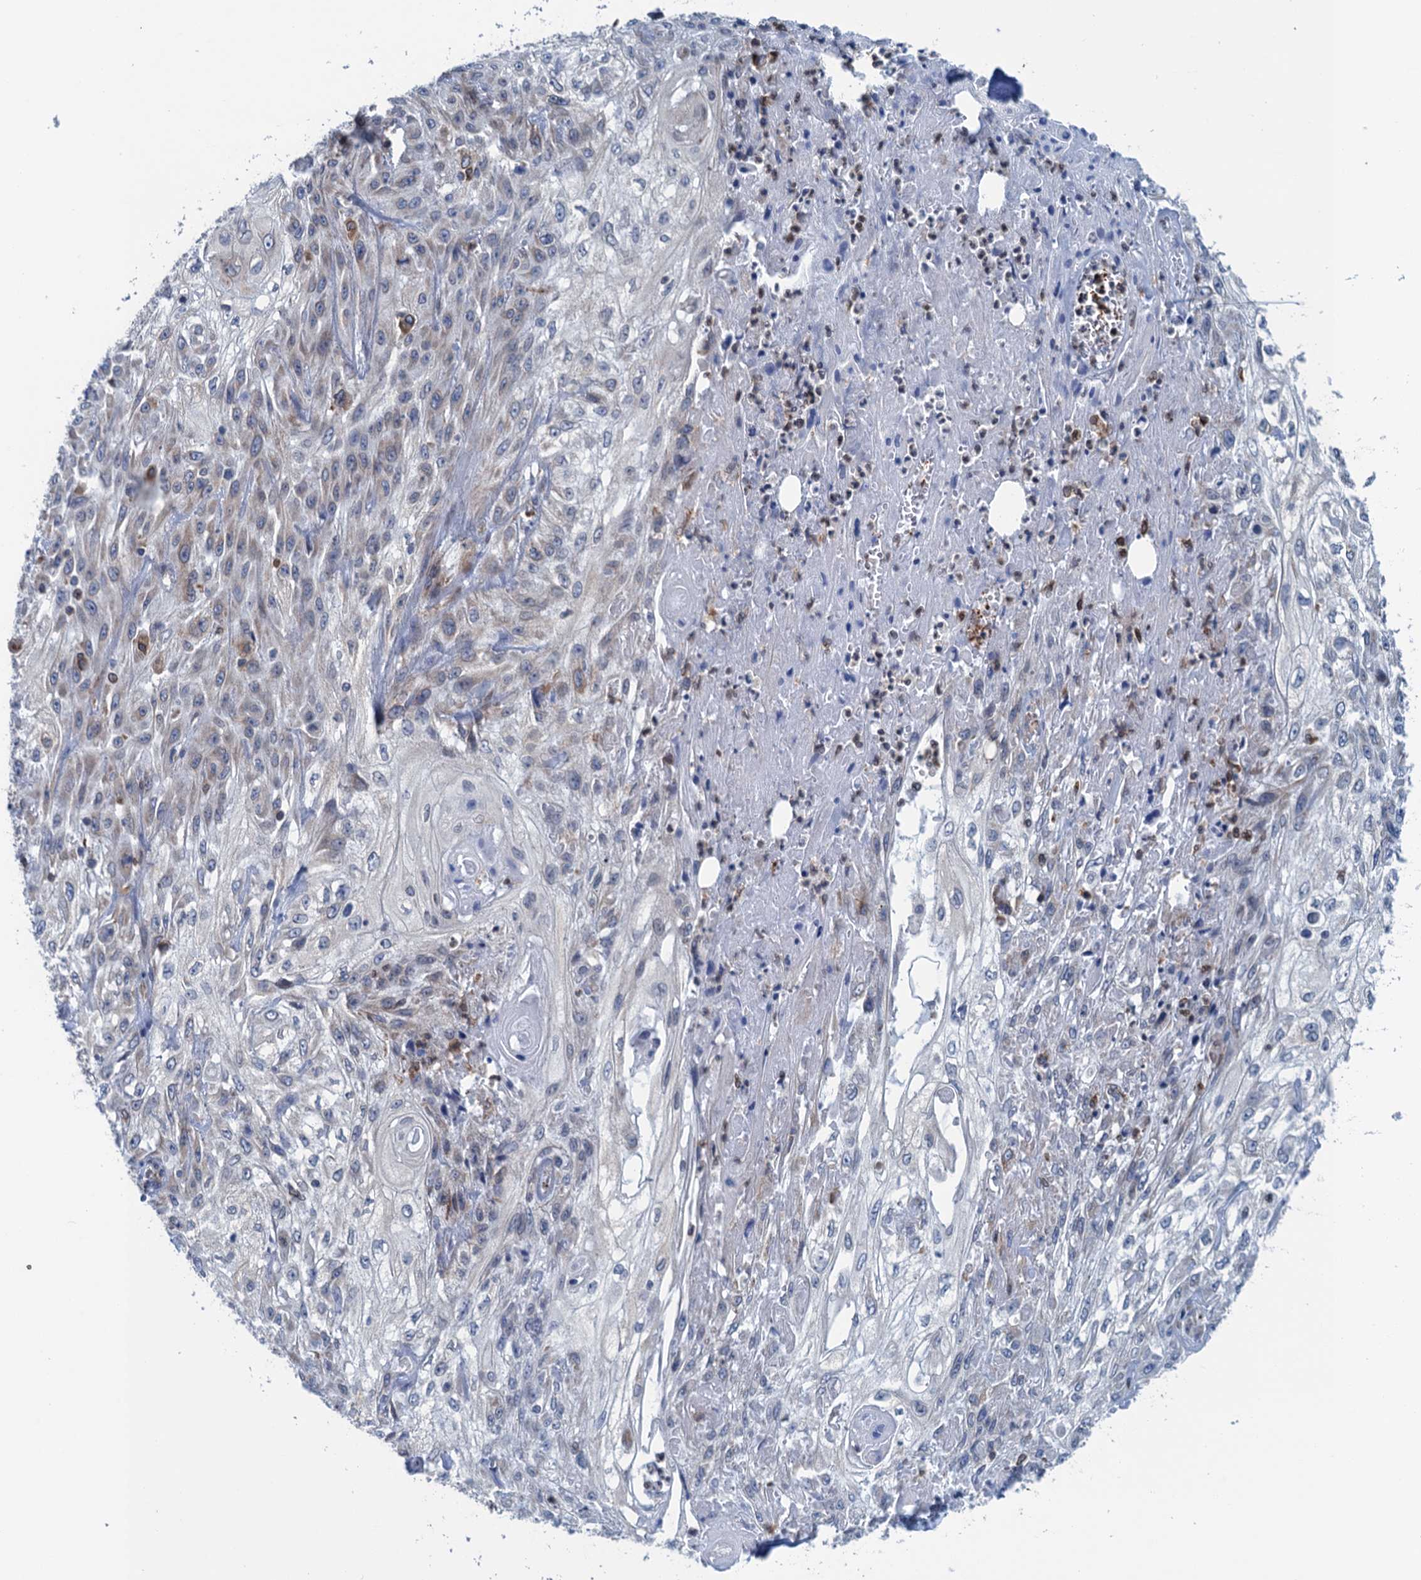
{"staining": {"intensity": "weak", "quantity": "<25%", "location": "cytoplasmic/membranous"}, "tissue": "skin cancer", "cell_type": "Tumor cells", "image_type": "cancer", "snomed": [{"axis": "morphology", "description": "Squamous cell carcinoma, NOS"}, {"axis": "morphology", "description": "Squamous cell carcinoma, metastatic, NOS"}, {"axis": "topography", "description": "Skin"}, {"axis": "topography", "description": "Lymph node"}], "caption": "Protein analysis of skin metastatic squamous cell carcinoma demonstrates no significant positivity in tumor cells.", "gene": "TMEM205", "patient": {"sex": "male", "age": 75}}